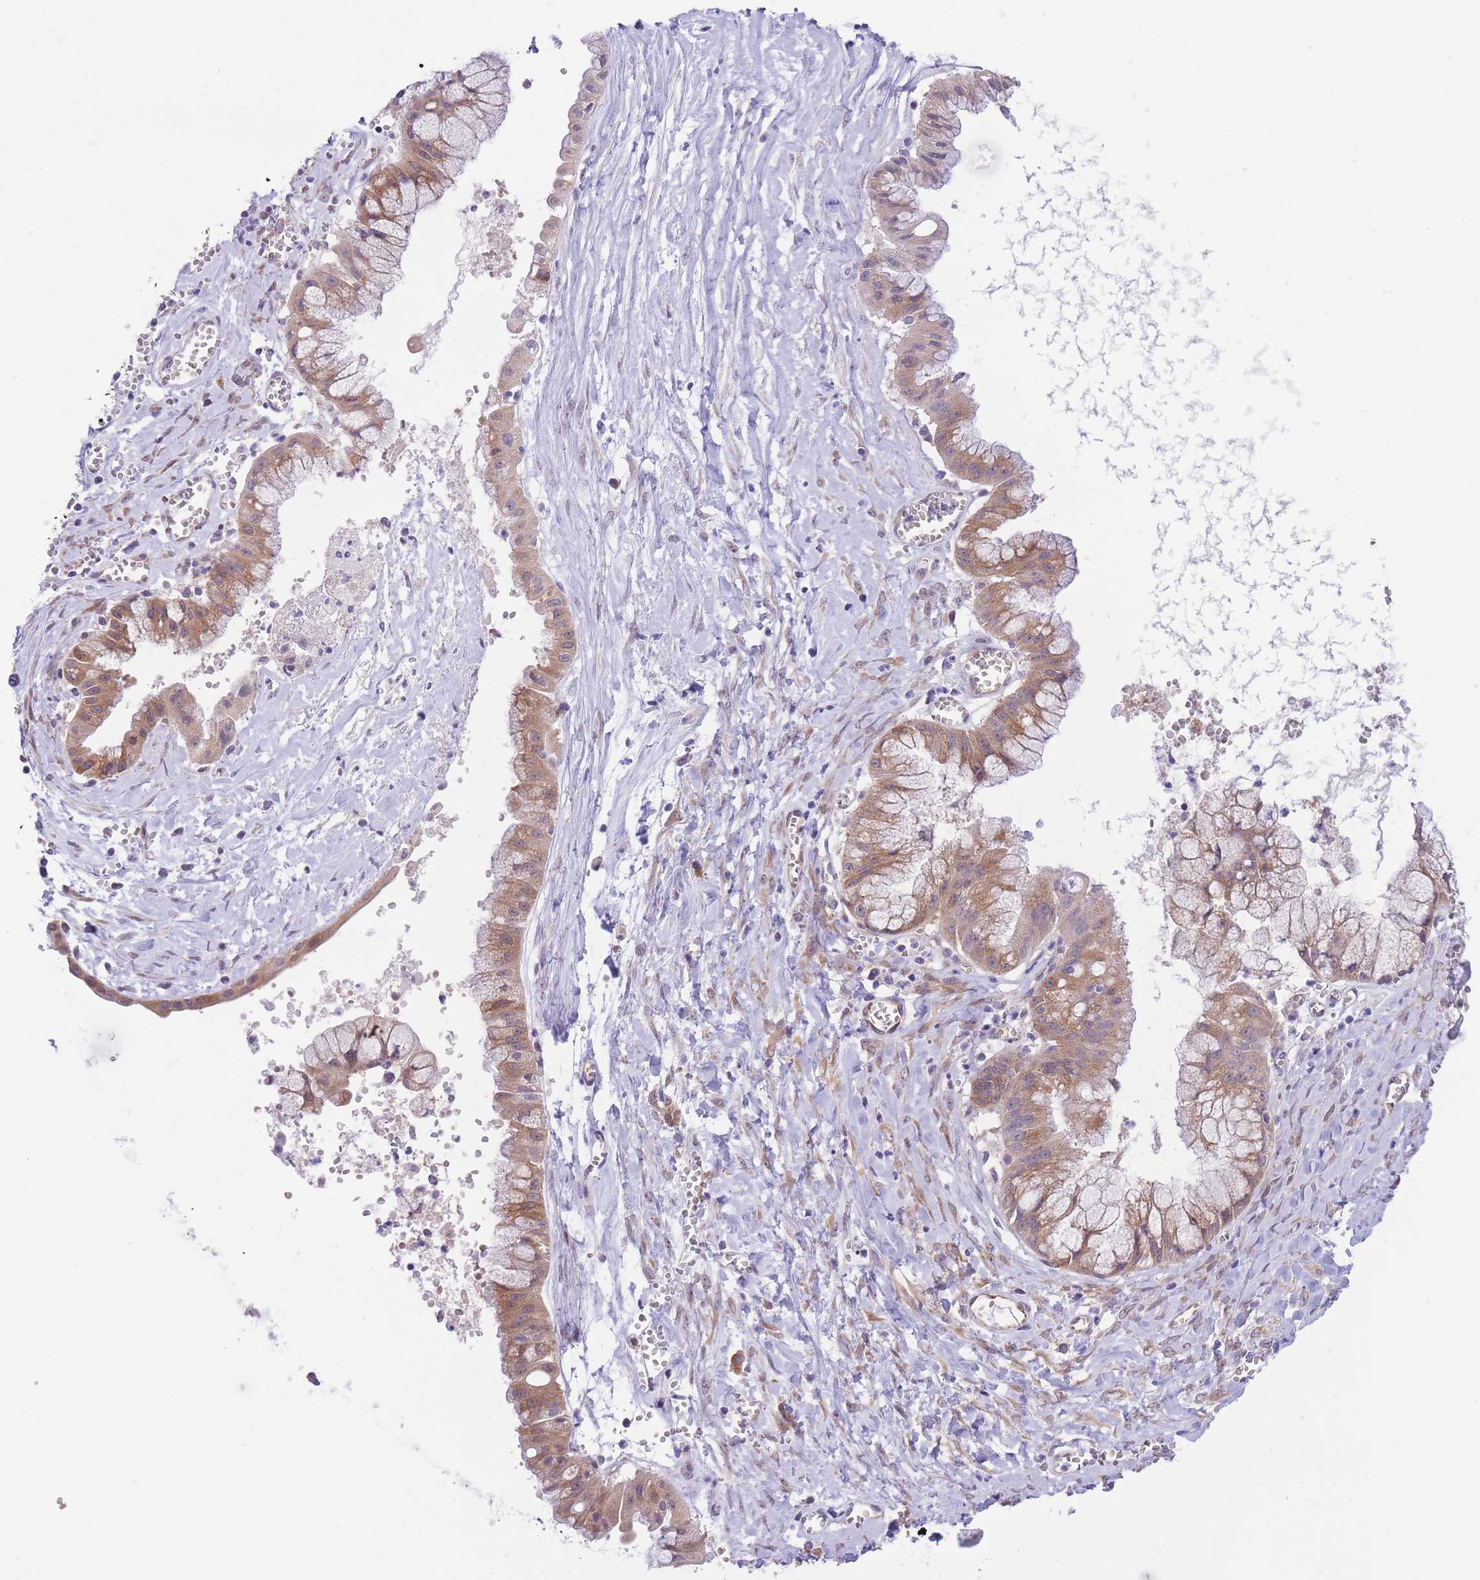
{"staining": {"intensity": "moderate", "quantity": ">75%", "location": "cytoplasmic/membranous"}, "tissue": "ovarian cancer", "cell_type": "Tumor cells", "image_type": "cancer", "snomed": [{"axis": "morphology", "description": "Cystadenocarcinoma, mucinous, NOS"}, {"axis": "topography", "description": "Ovary"}], "caption": "Immunohistochemistry (IHC) histopathology image of human ovarian cancer (mucinous cystadenocarcinoma) stained for a protein (brown), which shows medium levels of moderate cytoplasmic/membranous expression in approximately >75% of tumor cells.", "gene": "WWOX", "patient": {"sex": "female", "age": 70}}